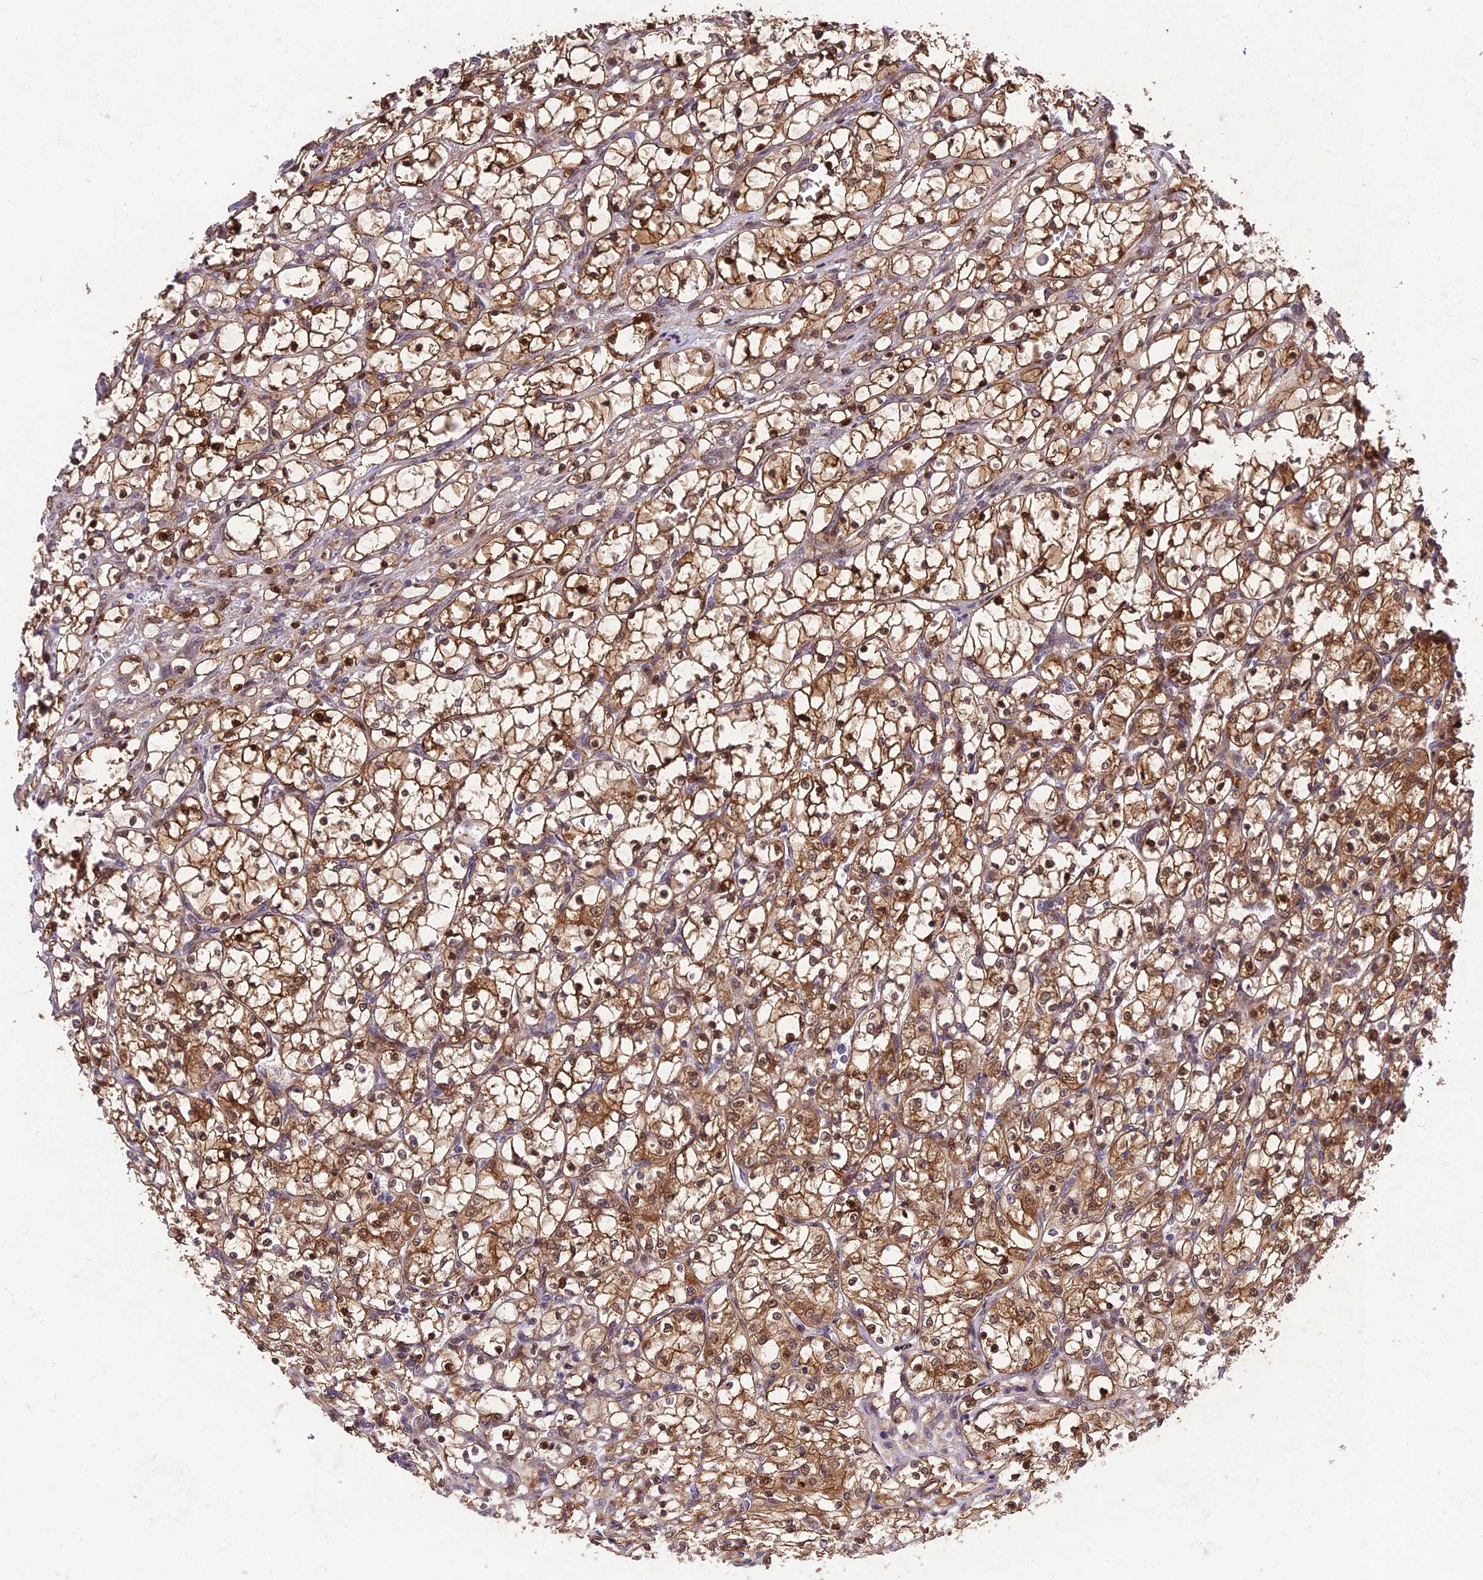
{"staining": {"intensity": "moderate", "quantity": ">75%", "location": "cytoplasmic/membranous,nuclear"}, "tissue": "renal cancer", "cell_type": "Tumor cells", "image_type": "cancer", "snomed": [{"axis": "morphology", "description": "Adenocarcinoma, NOS"}, {"axis": "topography", "description": "Kidney"}], "caption": "Human adenocarcinoma (renal) stained for a protein (brown) displays moderate cytoplasmic/membranous and nuclear positive expression in about >75% of tumor cells.", "gene": "MKKS", "patient": {"sex": "female", "age": 69}}